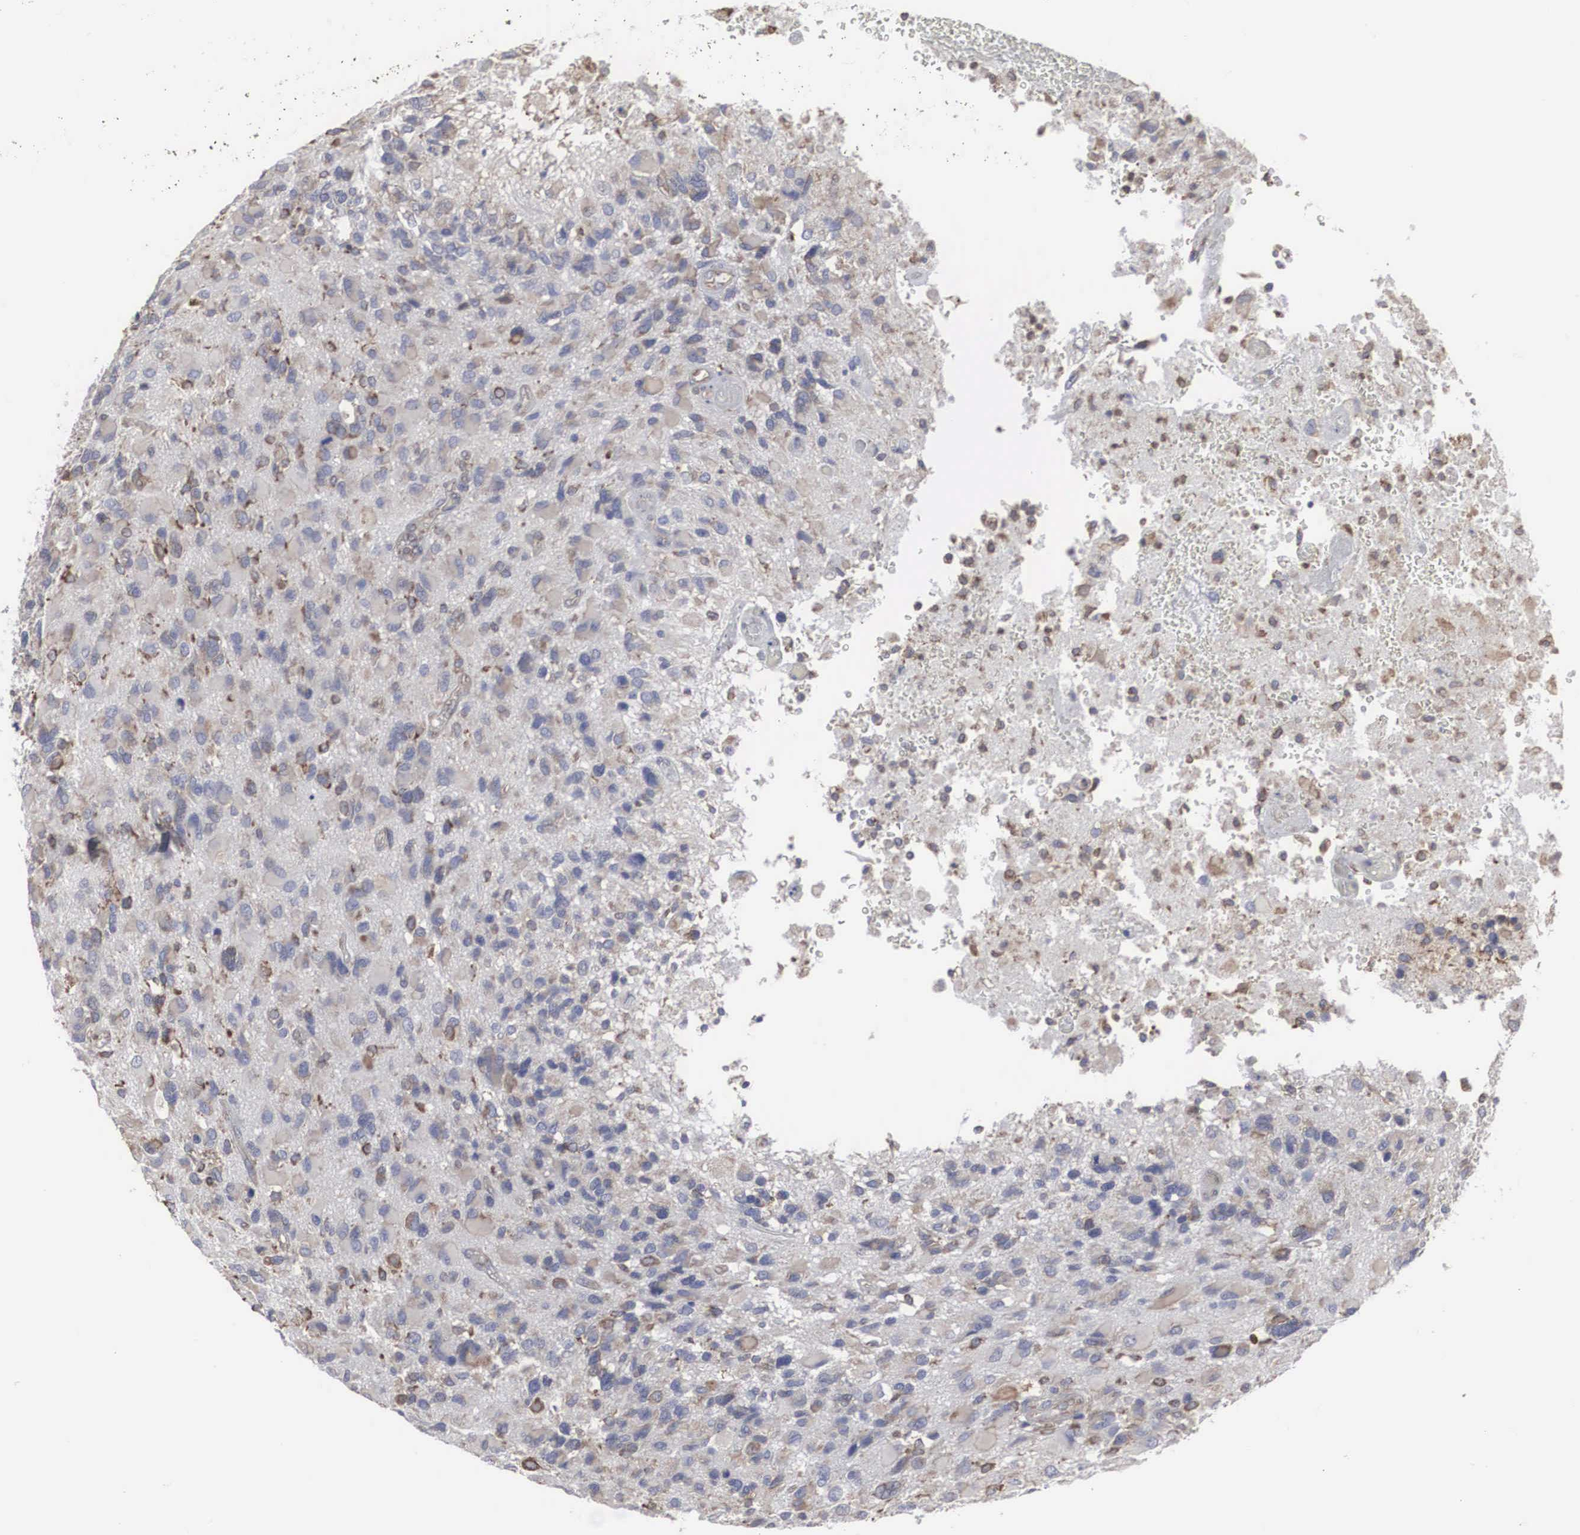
{"staining": {"intensity": "moderate", "quantity": "25%-75%", "location": "cytoplasmic/membranous"}, "tissue": "glioma", "cell_type": "Tumor cells", "image_type": "cancer", "snomed": [{"axis": "morphology", "description": "Glioma, malignant, High grade"}, {"axis": "topography", "description": "Brain"}], "caption": "Immunohistochemical staining of human malignant glioma (high-grade) reveals medium levels of moderate cytoplasmic/membranous protein staining in about 25%-75% of tumor cells.", "gene": "MIA2", "patient": {"sex": "male", "age": 69}}